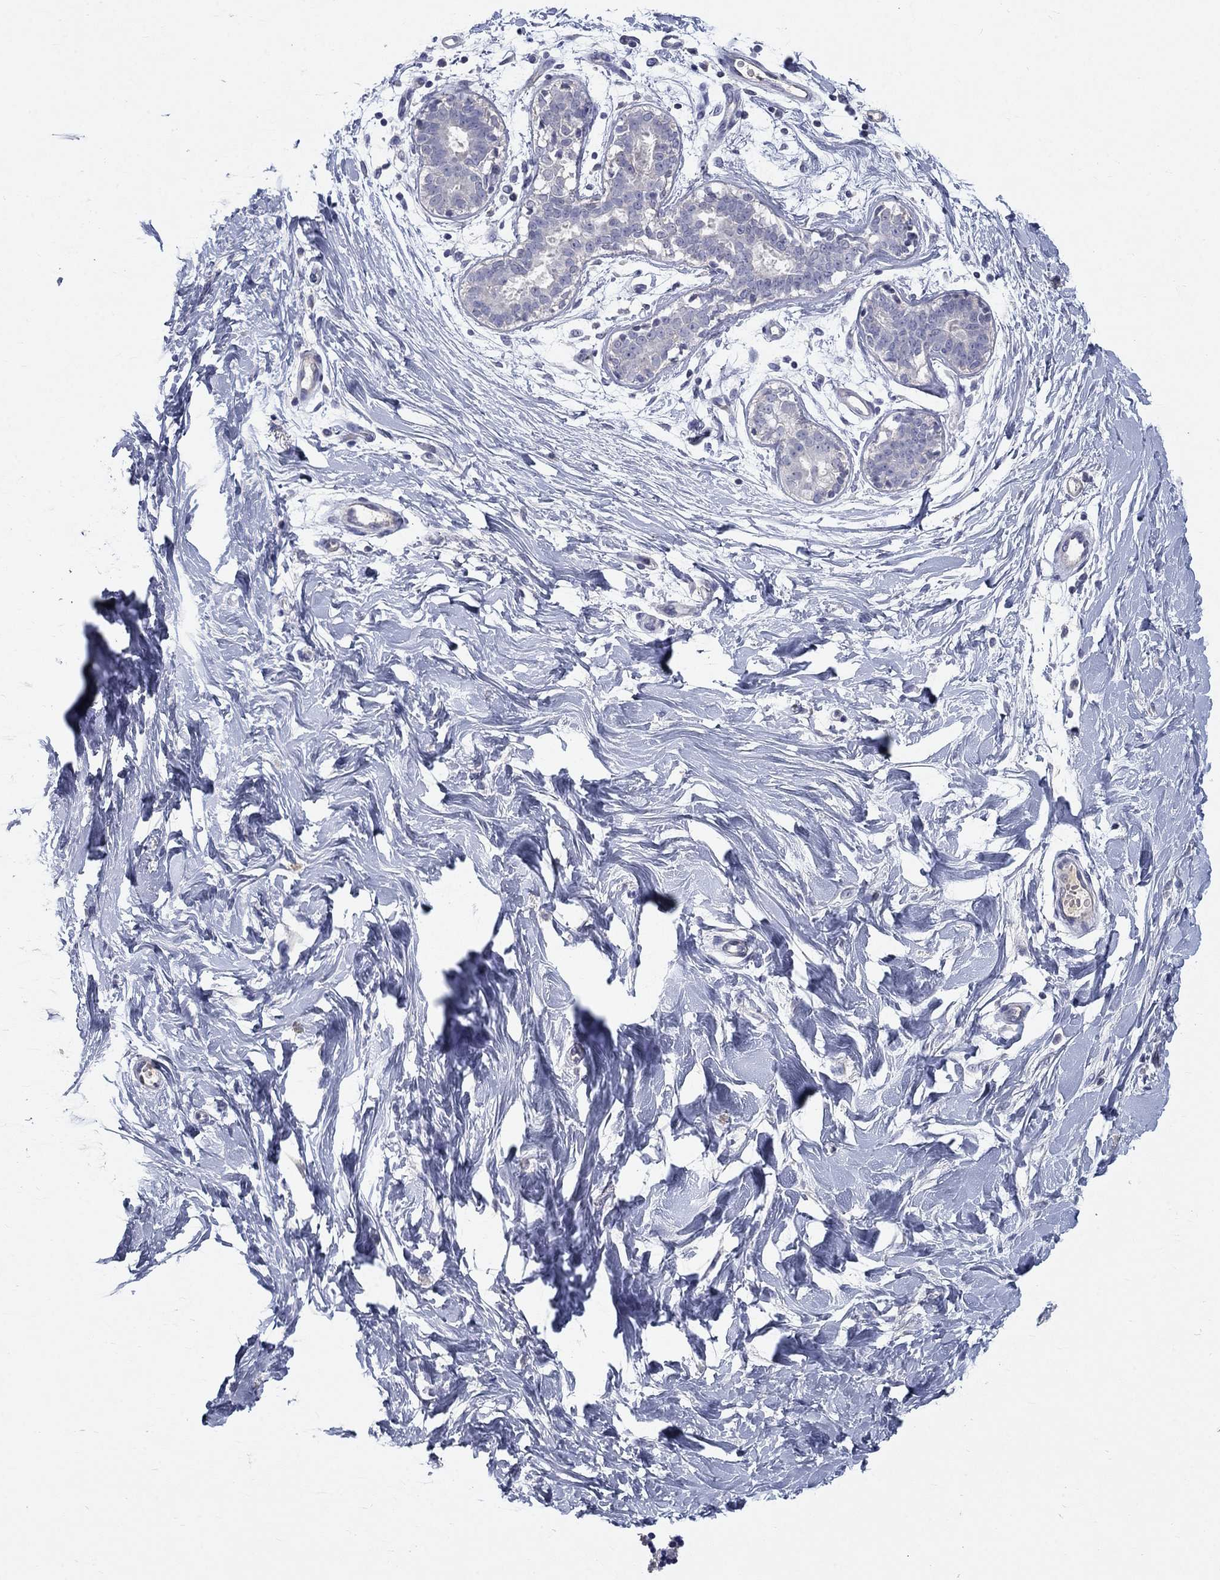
{"staining": {"intensity": "negative", "quantity": "none", "location": "none"}, "tissue": "breast", "cell_type": "Adipocytes", "image_type": "normal", "snomed": [{"axis": "morphology", "description": "Normal tissue, NOS"}, {"axis": "topography", "description": "Breast"}], "caption": "A high-resolution photomicrograph shows immunohistochemistry (IHC) staining of benign breast, which shows no significant expression in adipocytes.", "gene": "PTH1R", "patient": {"sex": "female", "age": 37}}